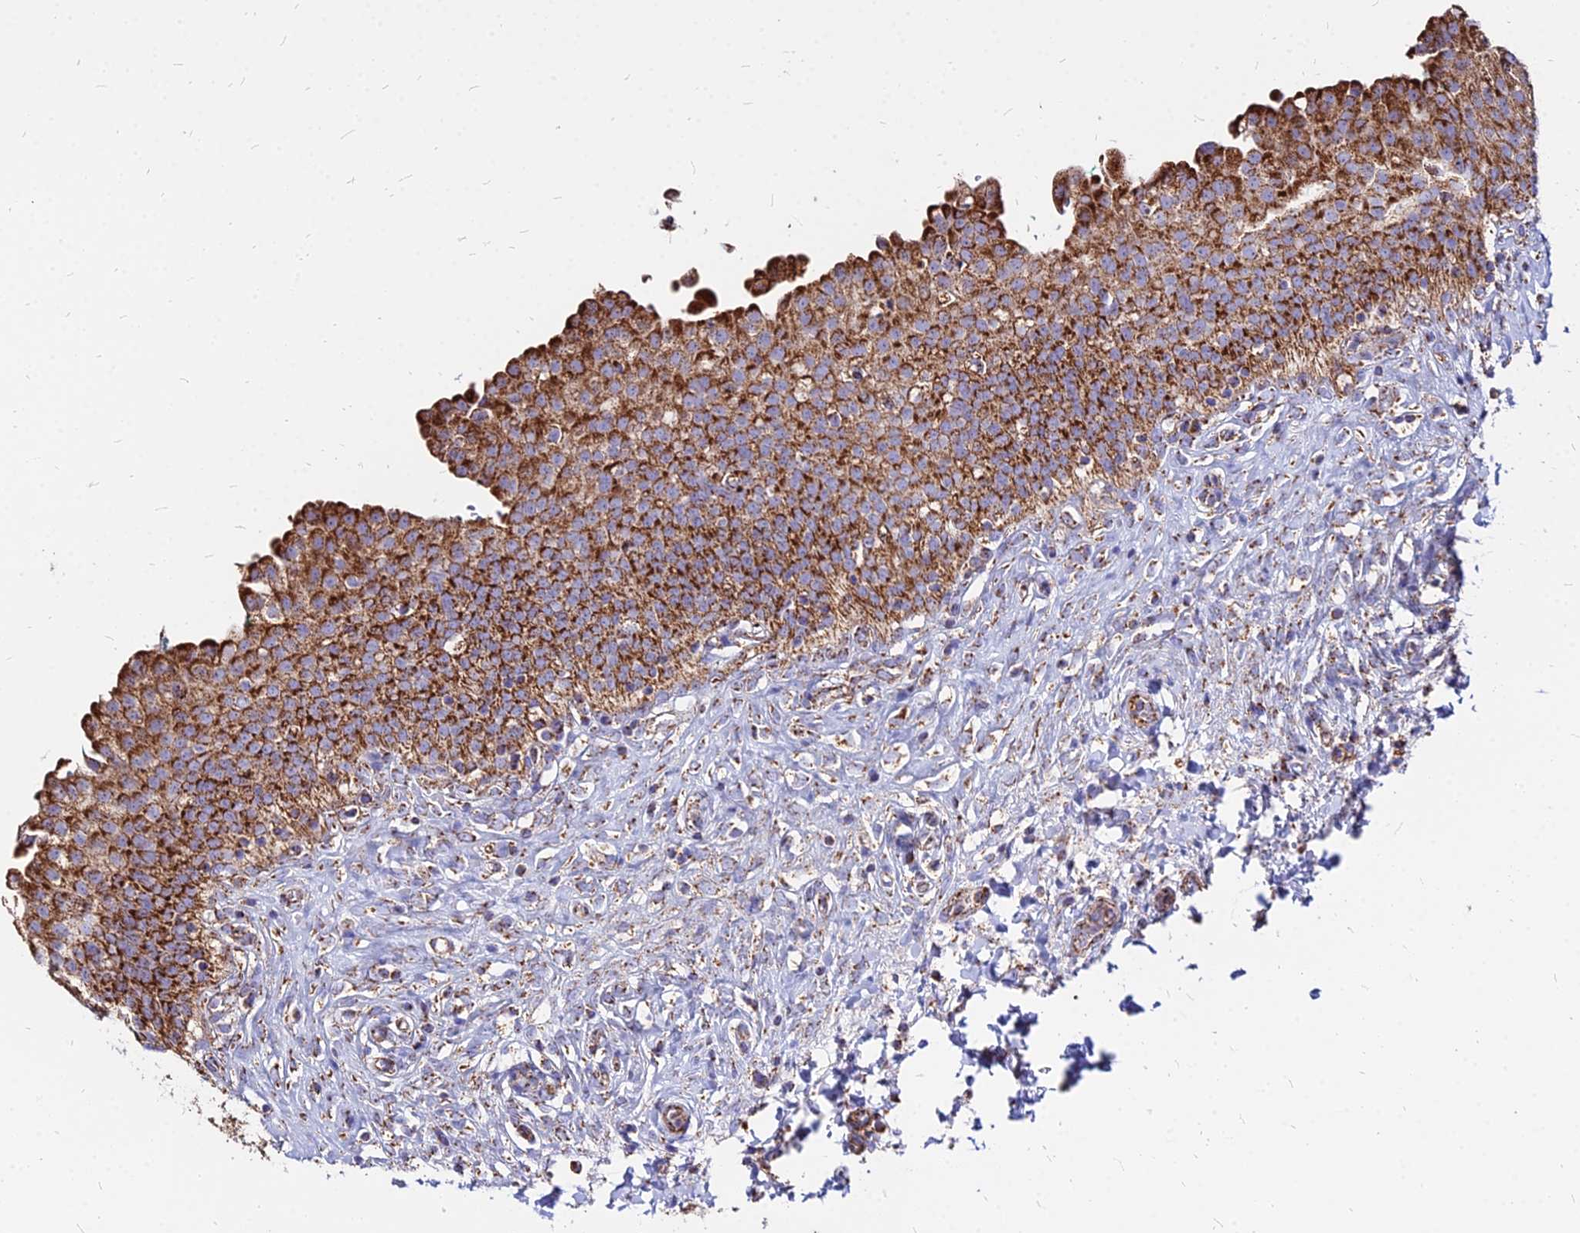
{"staining": {"intensity": "strong", "quantity": ">75%", "location": "cytoplasmic/membranous"}, "tissue": "urinary bladder", "cell_type": "Urothelial cells", "image_type": "normal", "snomed": [{"axis": "morphology", "description": "Urothelial carcinoma, High grade"}, {"axis": "topography", "description": "Urinary bladder"}], "caption": "Brown immunohistochemical staining in benign human urinary bladder demonstrates strong cytoplasmic/membranous positivity in about >75% of urothelial cells. (IHC, brightfield microscopy, high magnification).", "gene": "DLD", "patient": {"sex": "male", "age": 46}}